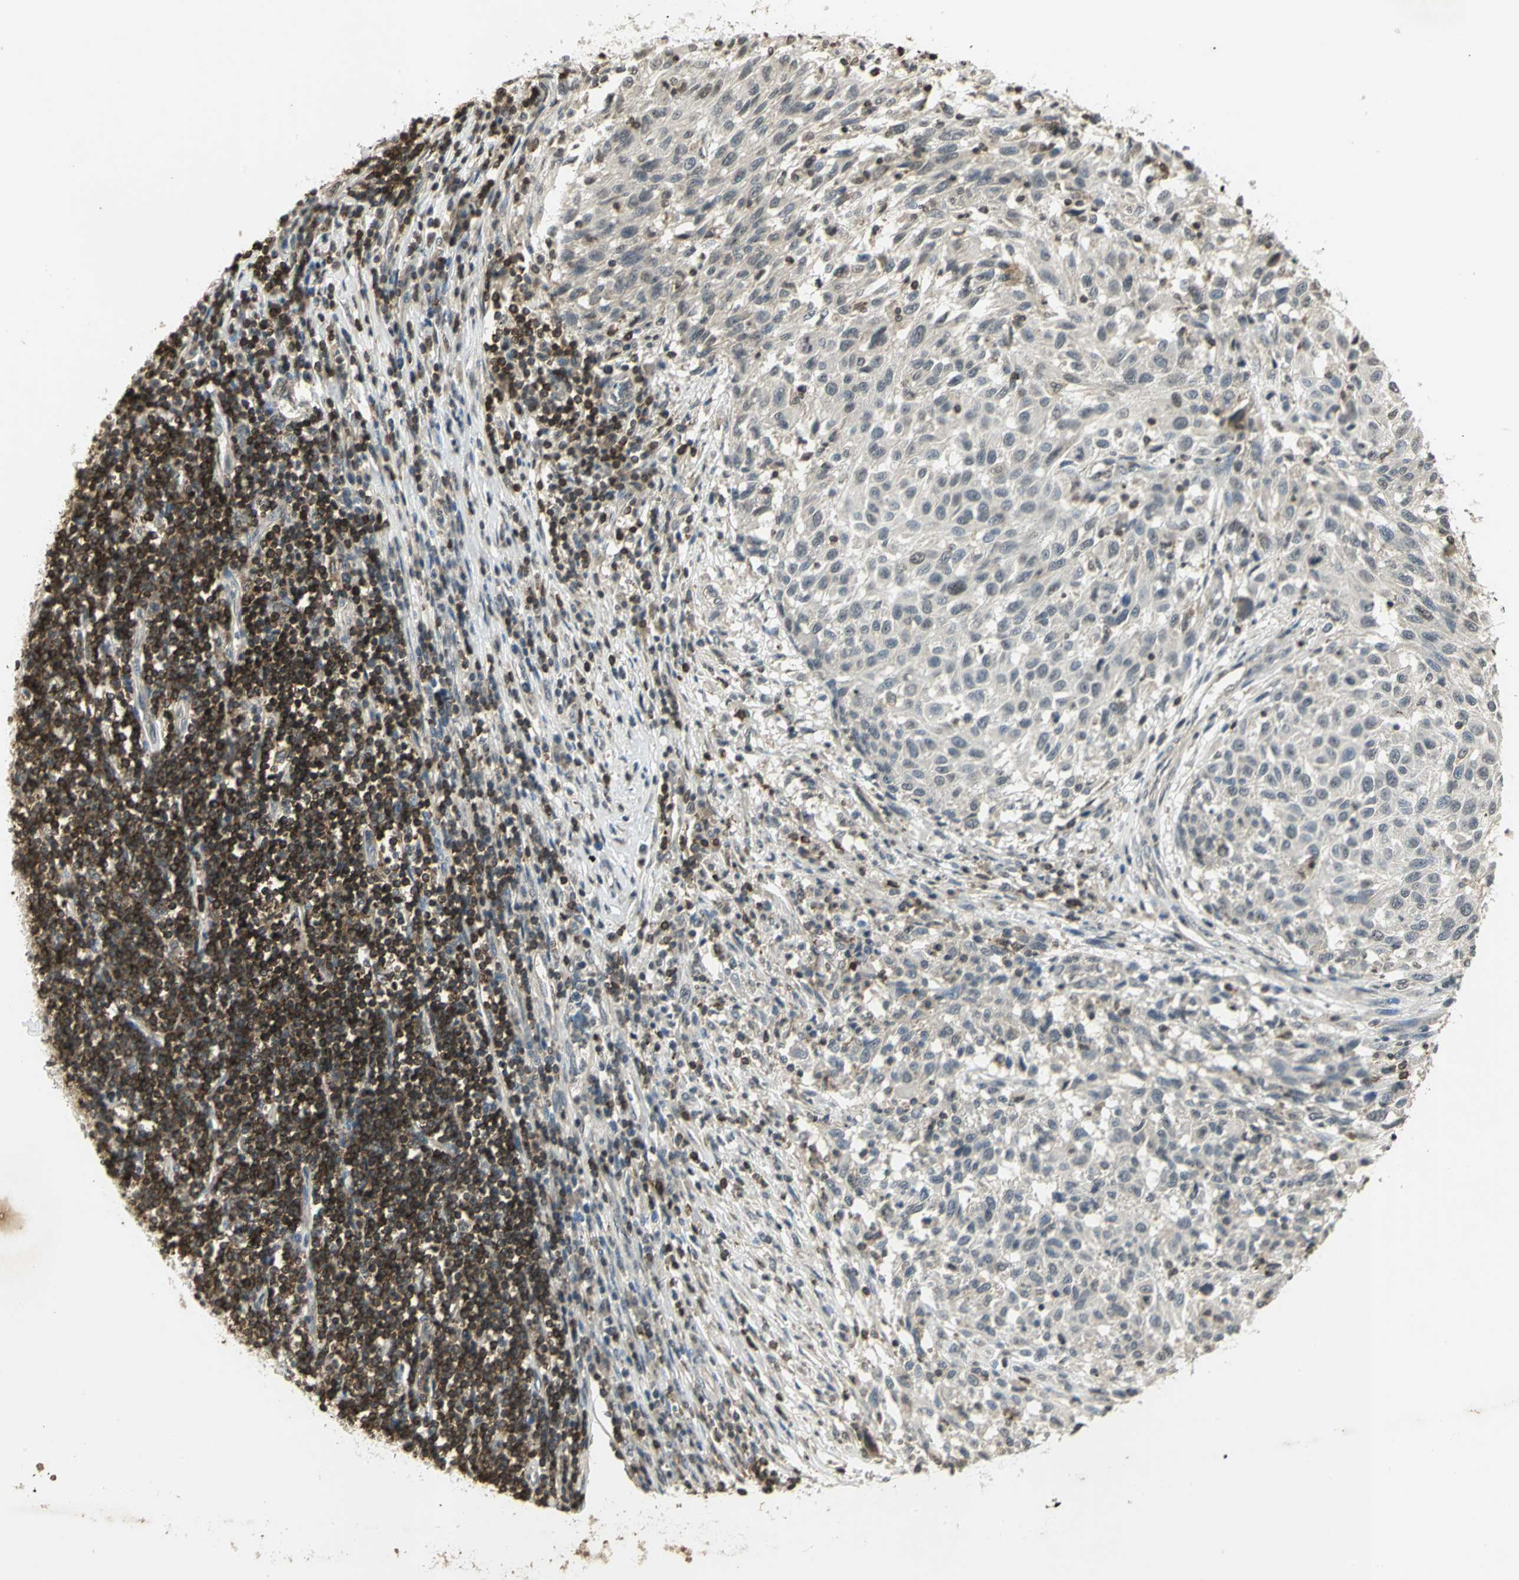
{"staining": {"intensity": "negative", "quantity": "none", "location": "none"}, "tissue": "melanoma", "cell_type": "Tumor cells", "image_type": "cancer", "snomed": [{"axis": "morphology", "description": "Malignant melanoma, Metastatic site"}, {"axis": "topography", "description": "Lymph node"}], "caption": "Malignant melanoma (metastatic site) stained for a protein using immunohistochemistry (IHC) shows no staining tumor cells.", "gene": "IL16", "patient": {"sex": "male", "age": 61}}